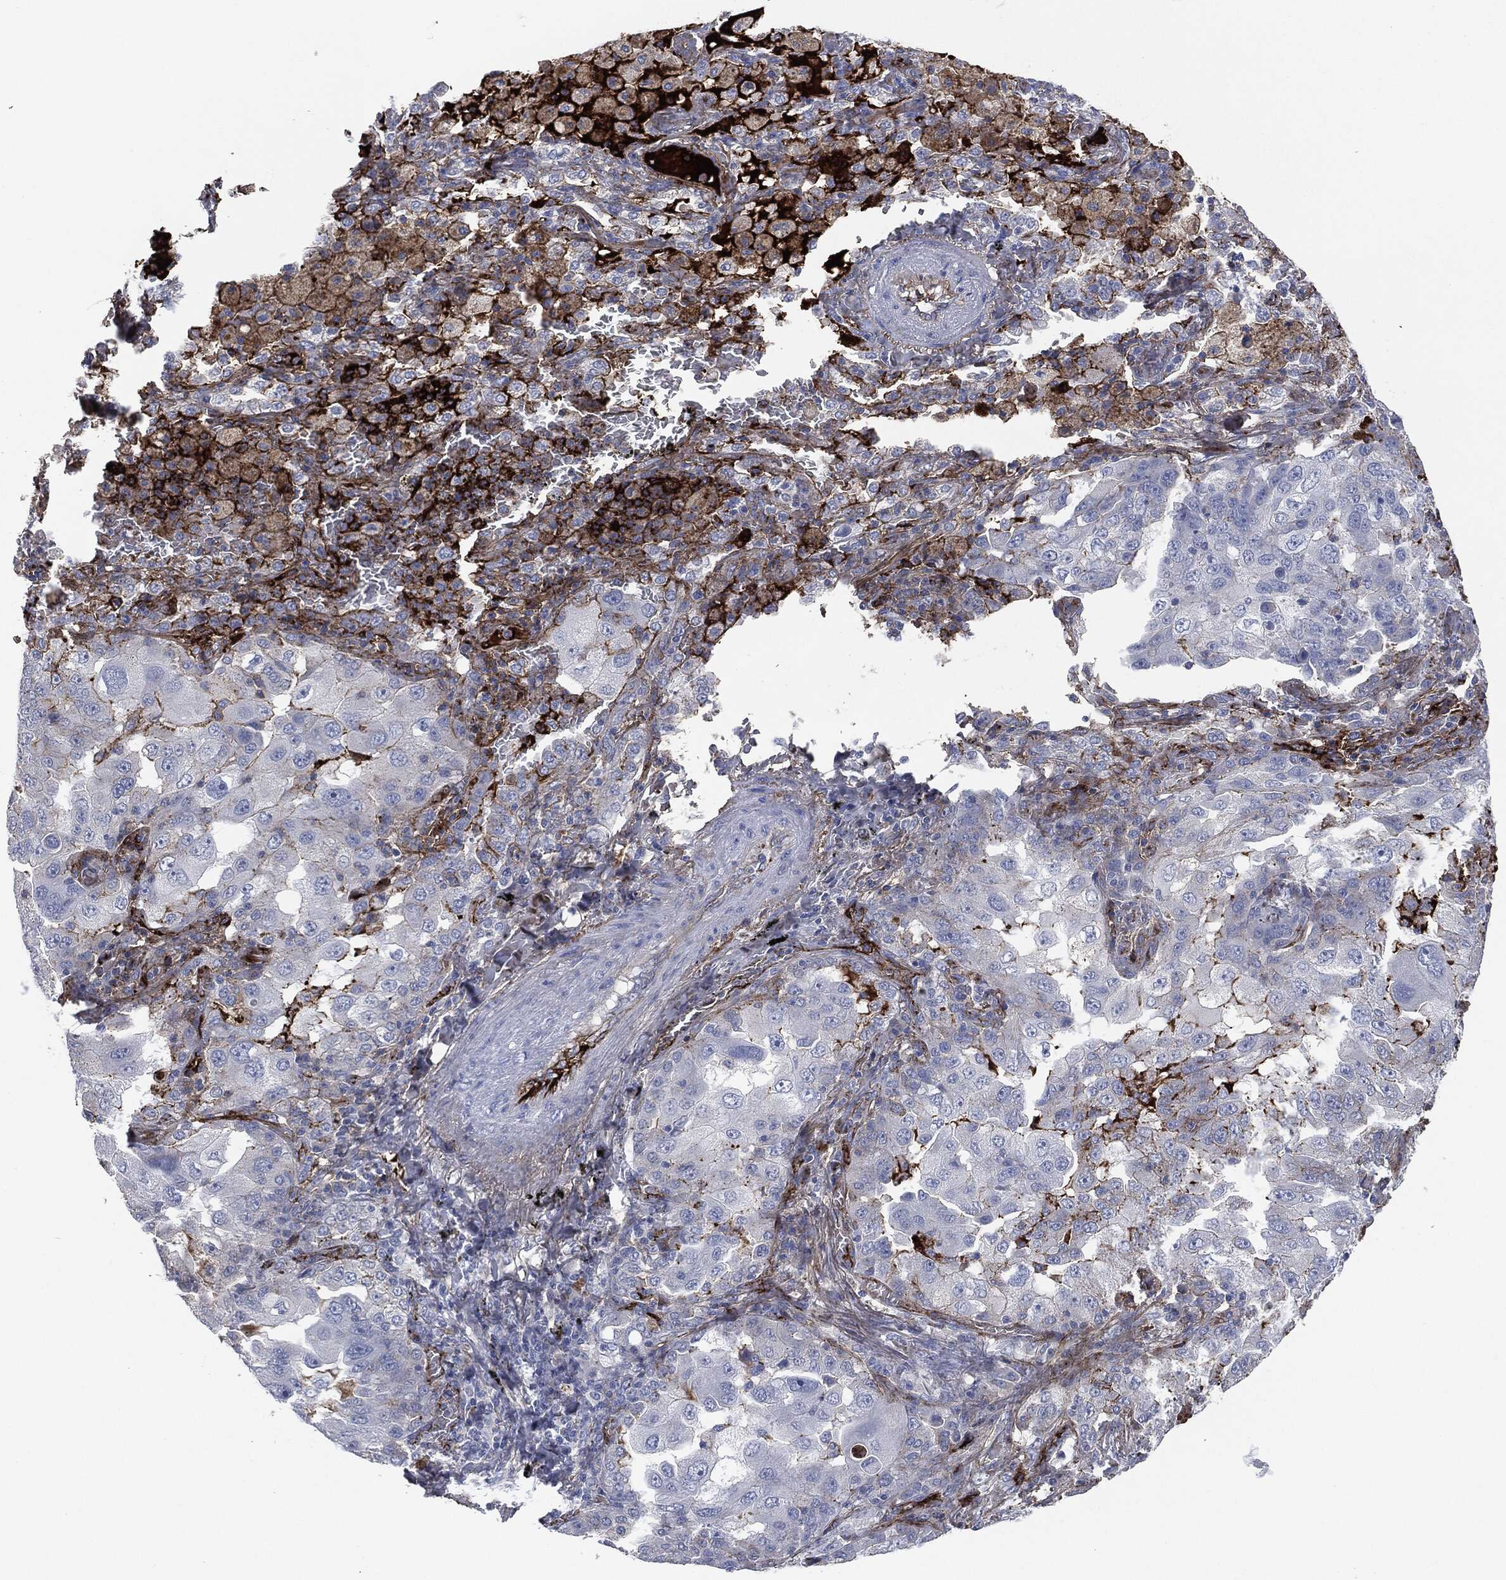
{"staining": {"intensity": "strong", "quantity": "<25%", "location": "cytoplasmic/membranous"}, "tissue": "lung cancer", "cell_type": "Tumor cells", "image_type": "cancer", "snomed": [{"axis": "morphology", "description": "Adenocarcinoma, NOS"}, {"axis": "topography", "description": "Lung"}], "caption": "Tumor cells demonstrate medium levels of strong cytoplasmic/membranous expression in about <25% of cells in lung adenocarcinoma.", "gene": "APOB", "patient": {"sex": "female", "age": 61}}